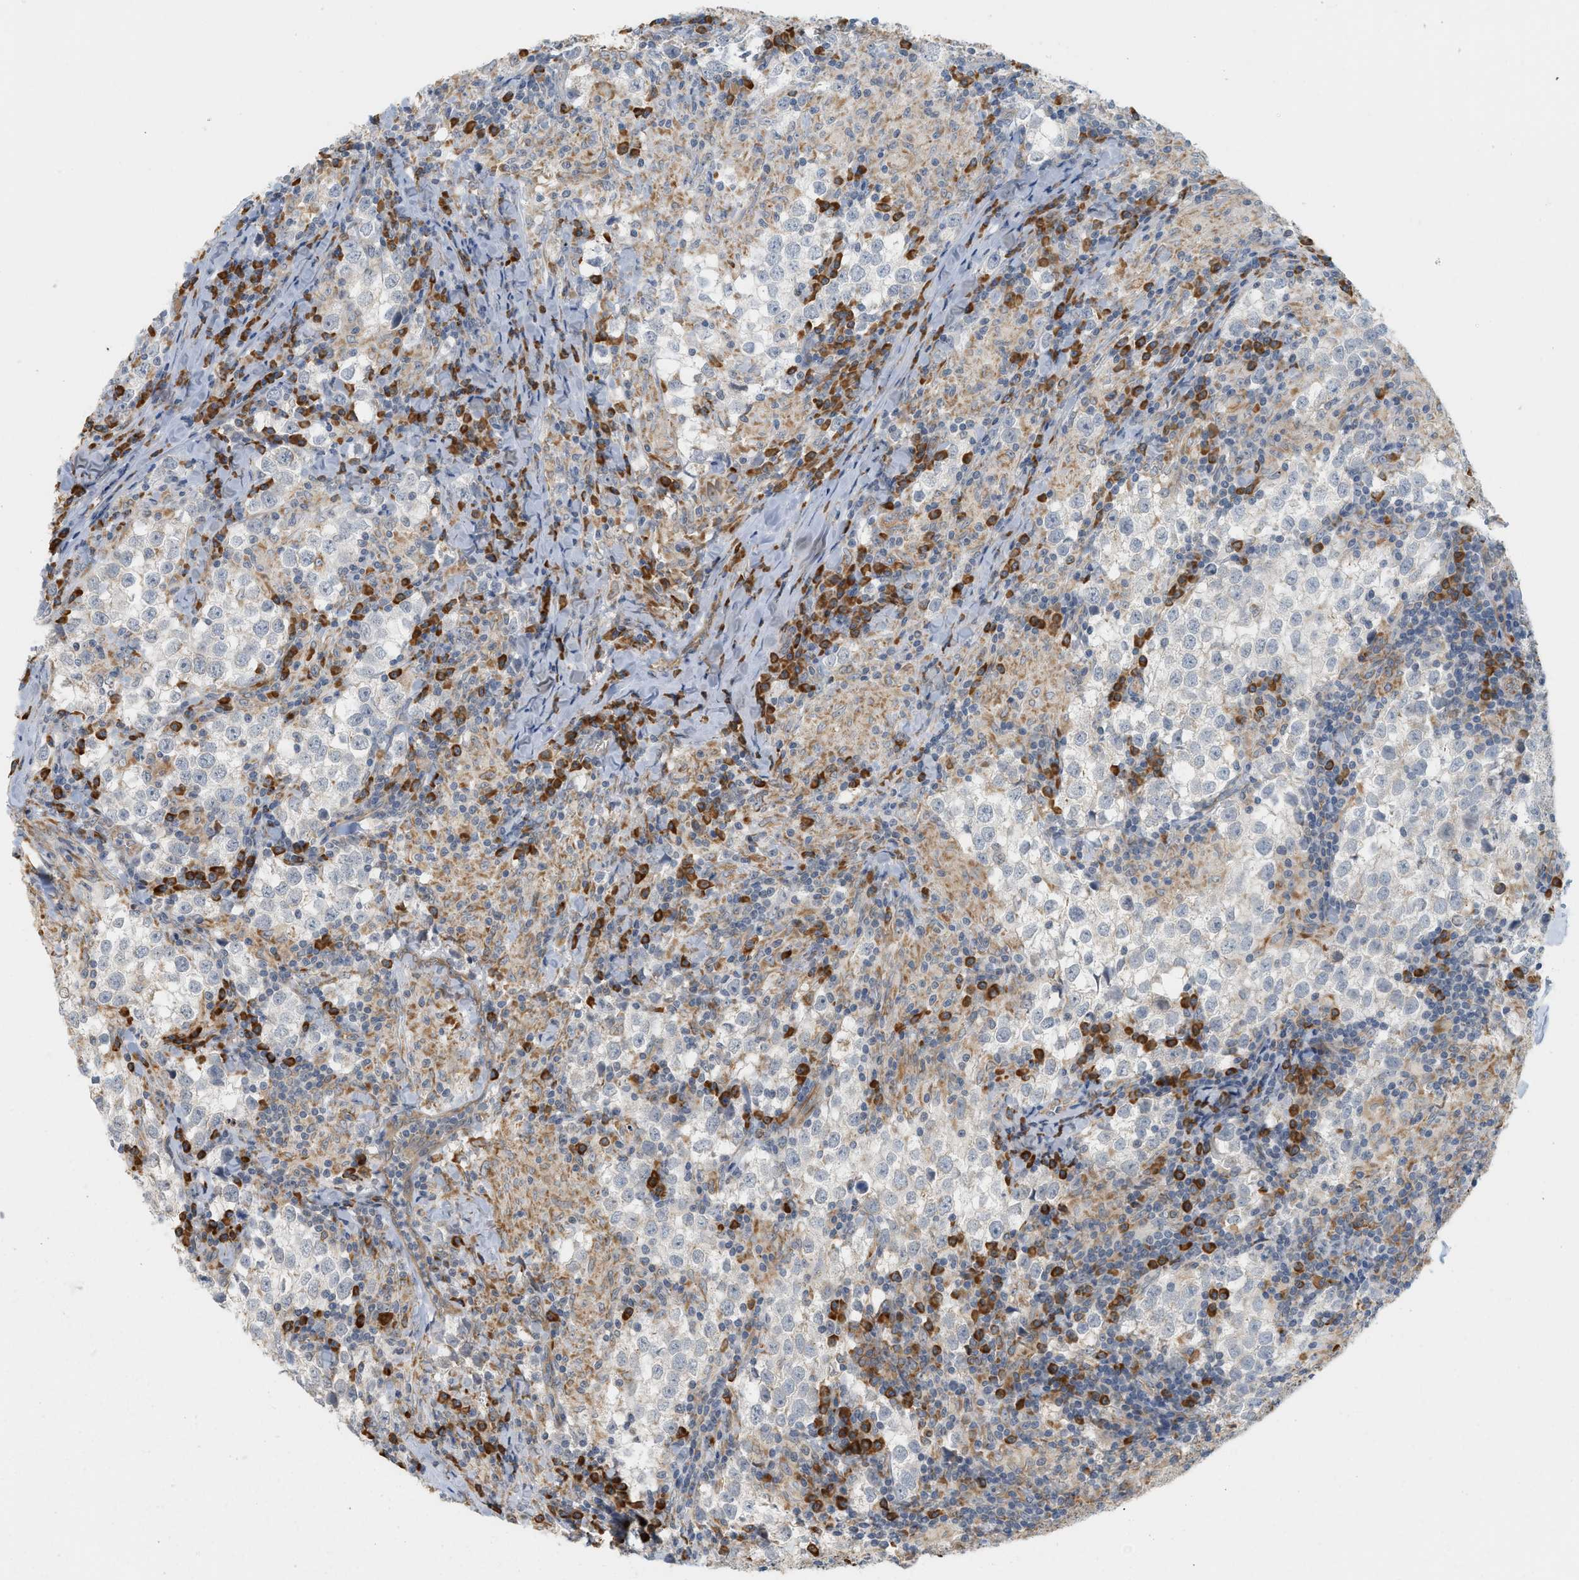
{"staining": {"intensity": "negative", "quantity": "none", "location": "none"}, "tissue": "testis cancer", "cell_type": "Tumor cells", "image_type": "cancer", "snomed": [{"axis": "morphology", "description": "Seminoma, NOS"}, {"axis": "morphology", "description": "Carcinoma, Embryonal, NOS"}, {"axis": "topography", "description": "Testis"}], "caption": "Protein analysis of testis cancer (embryonal carcinoma) demonstrates no significant positivity in tumor cells.", "gene": "SVOP", "patient": {"sex": "male", "age": 36}}